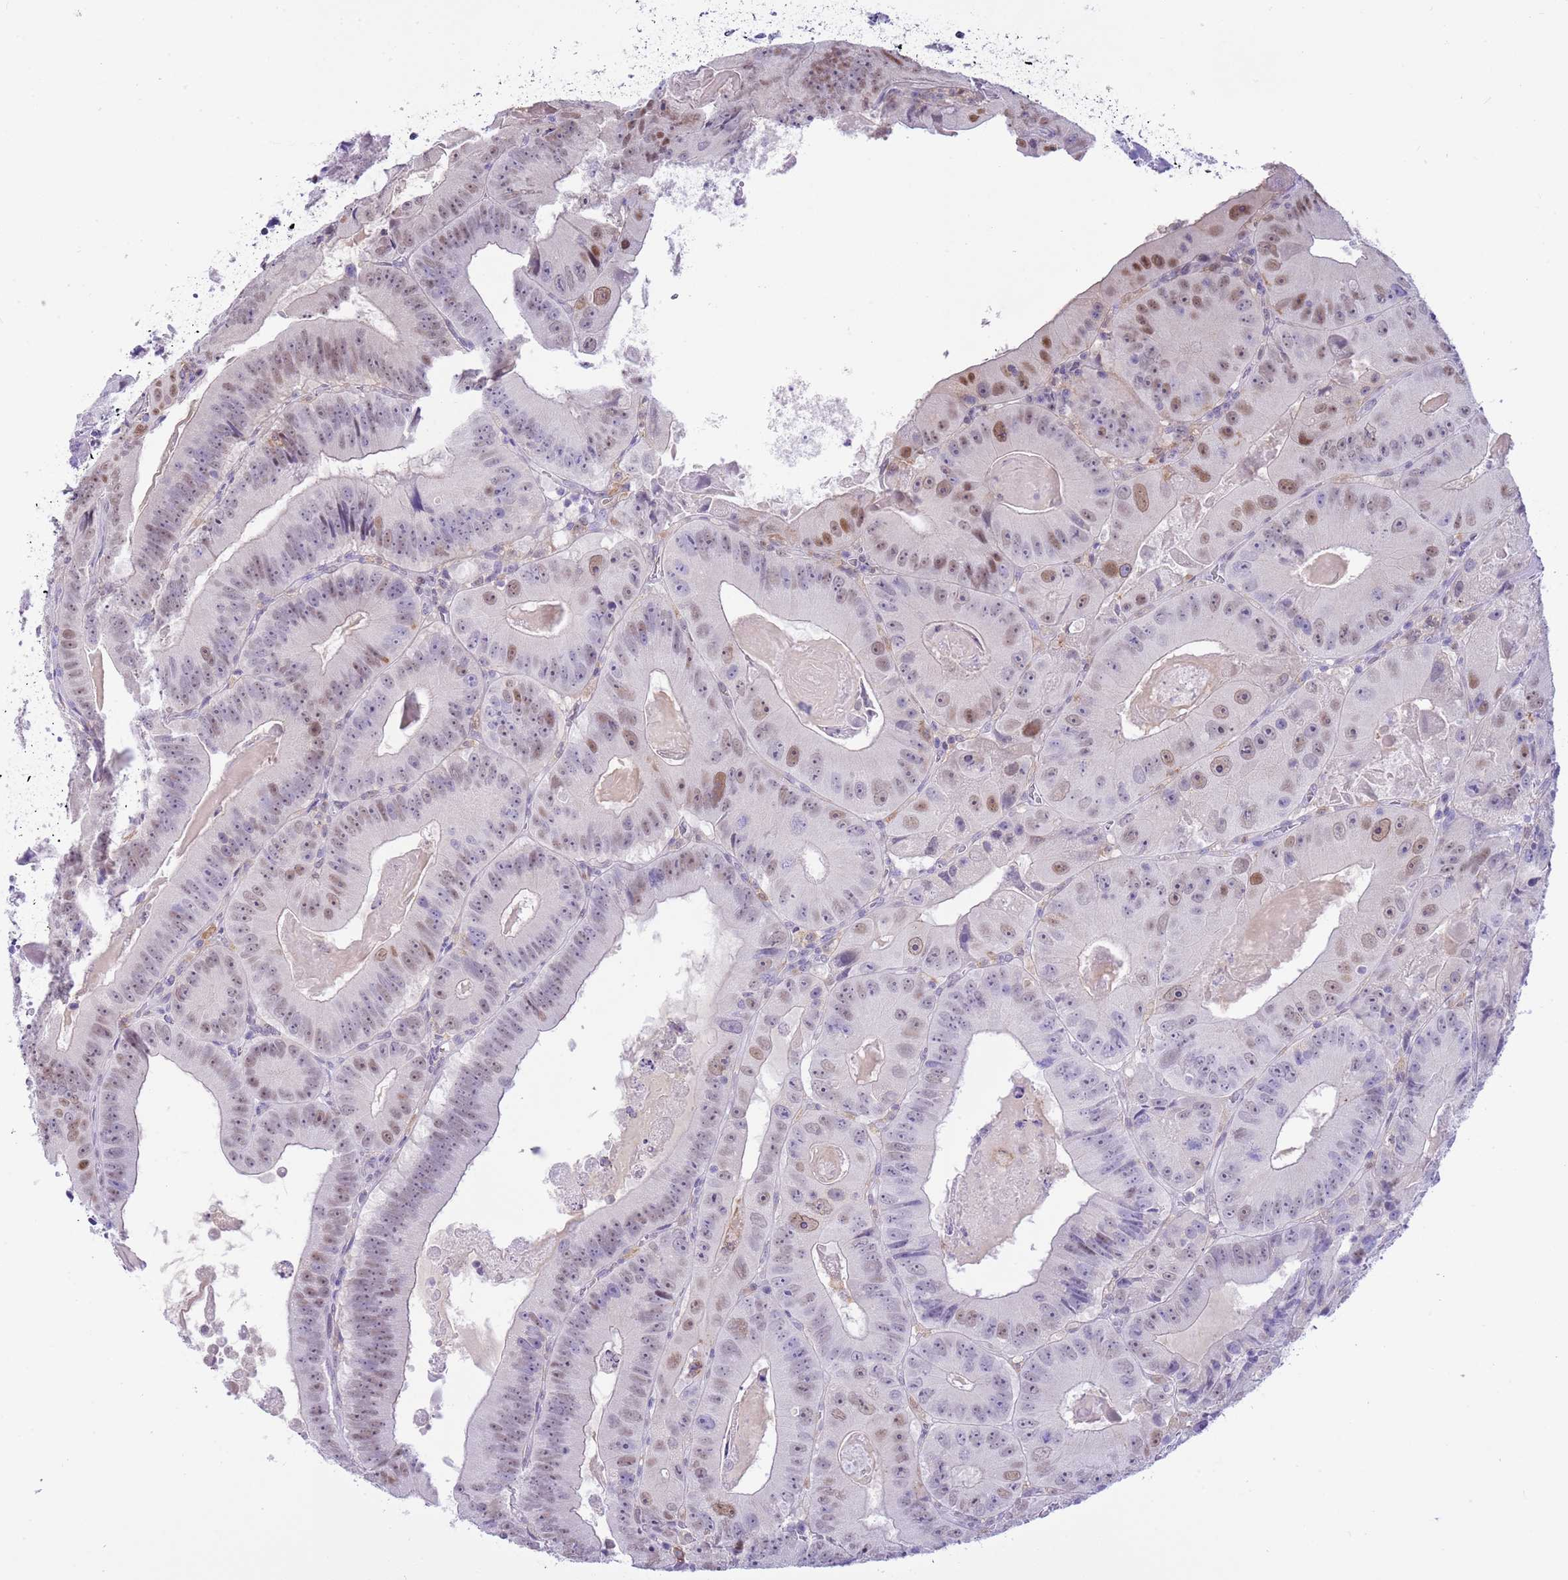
{"staining": {"intensity": "moderate", "quantity": "<25%", "location": "nuclear"}, "tissue": "colorectal cancer", "cell_type": "Tumor cells", "image_type": "cancer", "snomed": [{"axis": "morphology", "description": "Adenocarcinoma, NOS"}, {"axis": "topography", "description": "Colon"}], "caption": "High-power microscopy captured an immunohistochemistry (IHC) image of adenocarcinoma (colorectal), revealing moderate nuclear expression in approximately <25% of tumor cells. The staining was performed using DAB (3,3'-diaminobenzidine) to visualize the protein expression in brown, while the nuclei were stained in blue with hematoxylin (Magnification: 20x).", "gene": "PPP1R17", "patient": {"sex": "female", "age": 86}}